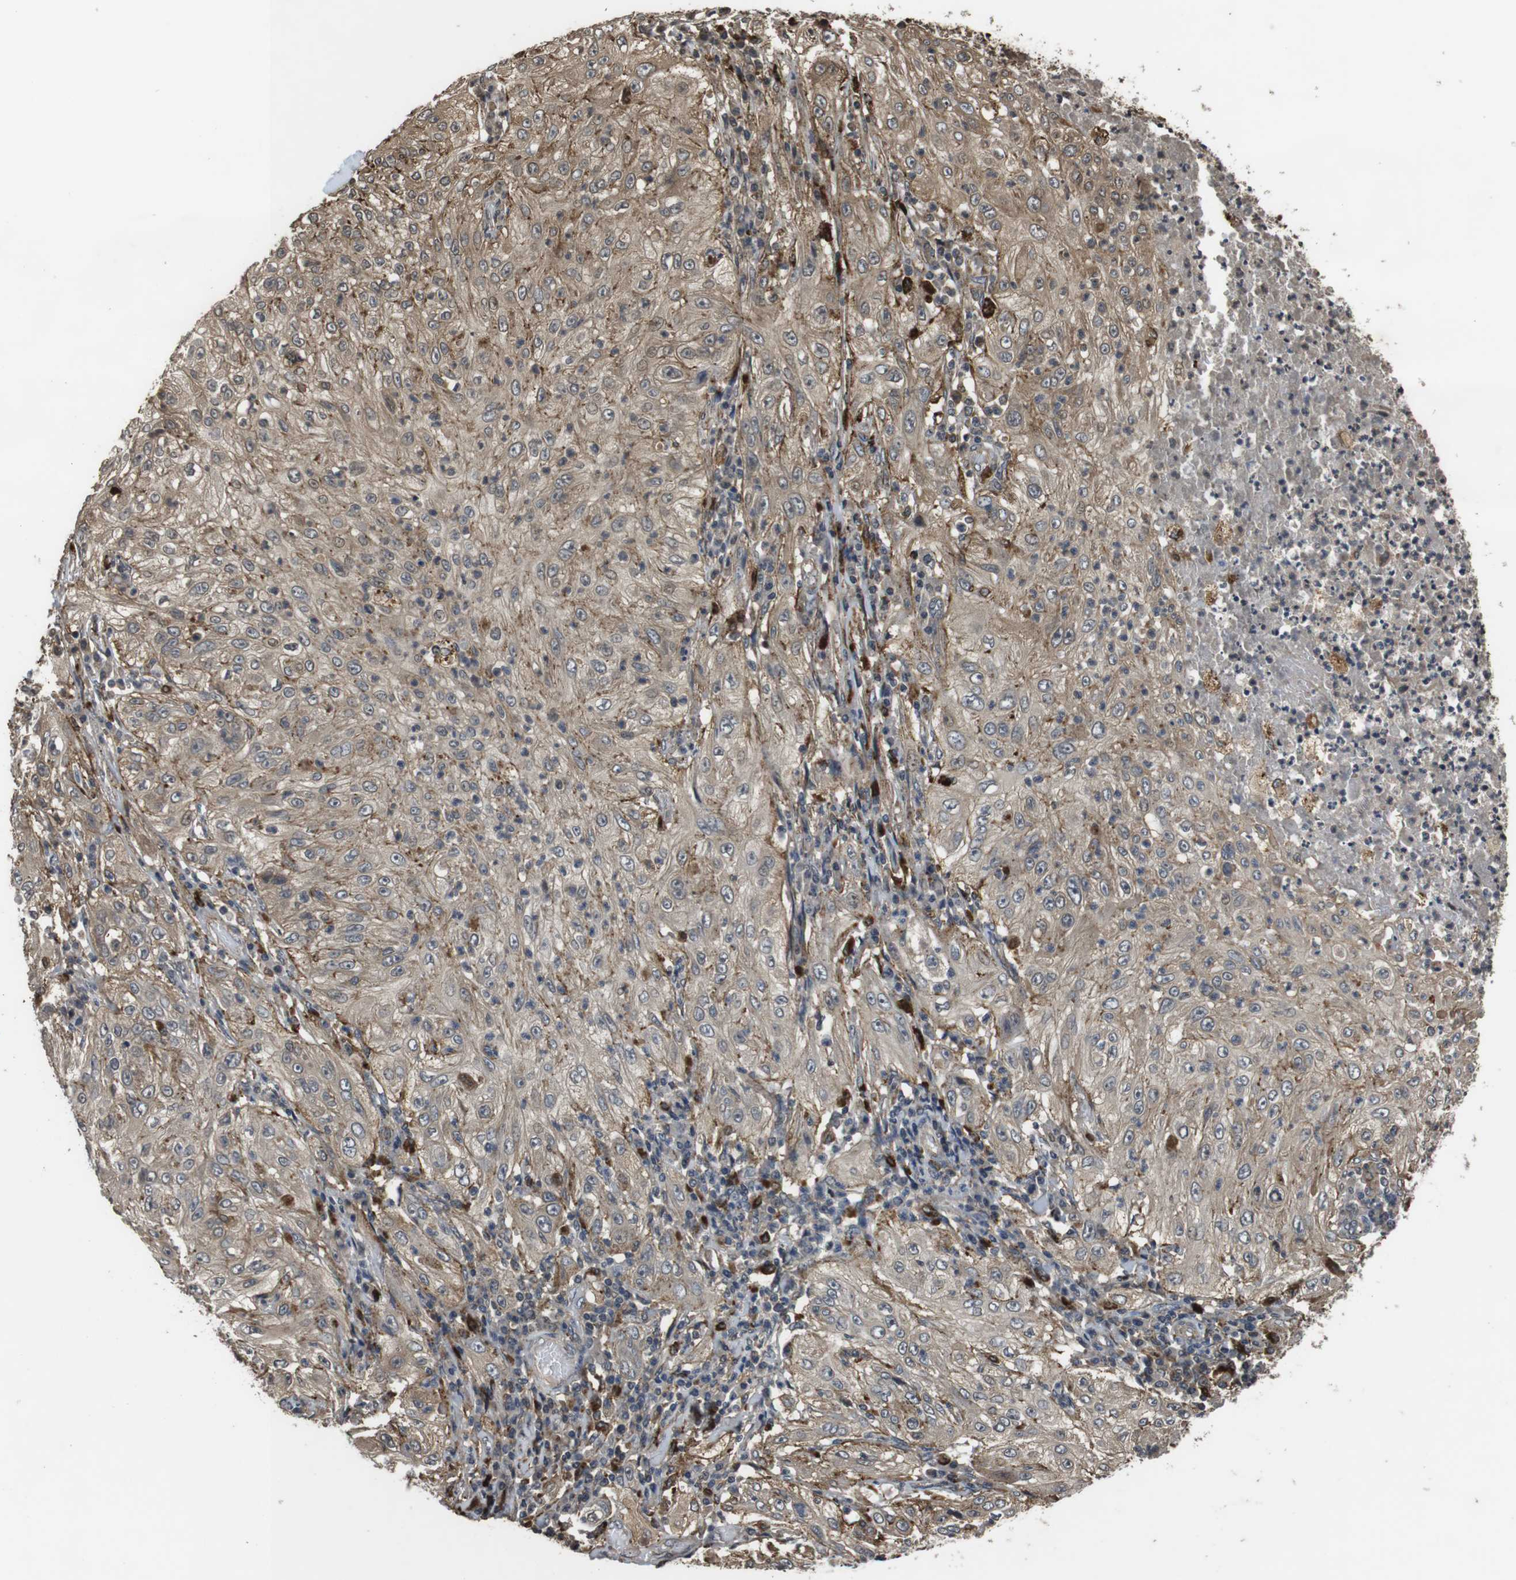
{"staining": {"intensity": "moderate", "quantity": ">75%", "location": "cytoplasmic/membranous,nuclear"}, "tissue": "lung cancer", "cell_type": "Tumor cells", "image_type": "cancer", "snomed": [{"axis": "morphology", "description": "Inflammation, NOS"}, {"axis": "morphology", "description": "Squamous cell carcinoma, NOS"}, {"axis": "topography", "description": "Lymph node"}, {"axis": "topography", "description": "Soft tissue"}, {"axis": "topography", "description": "Lung"}], "caption": "Immunohistochemistry (IHC) image of neoplastic tissue: human lung cancer stained using IHC shows medium levels of moderate protein expression localized specifically in the cytoplasmic/membranous and nuclear of tumor cells, appearing as a cytoplasmic/membranous and nuclear brown color.", "gene": "FZD10", "patient": {"sex": "male", "age": 66}}